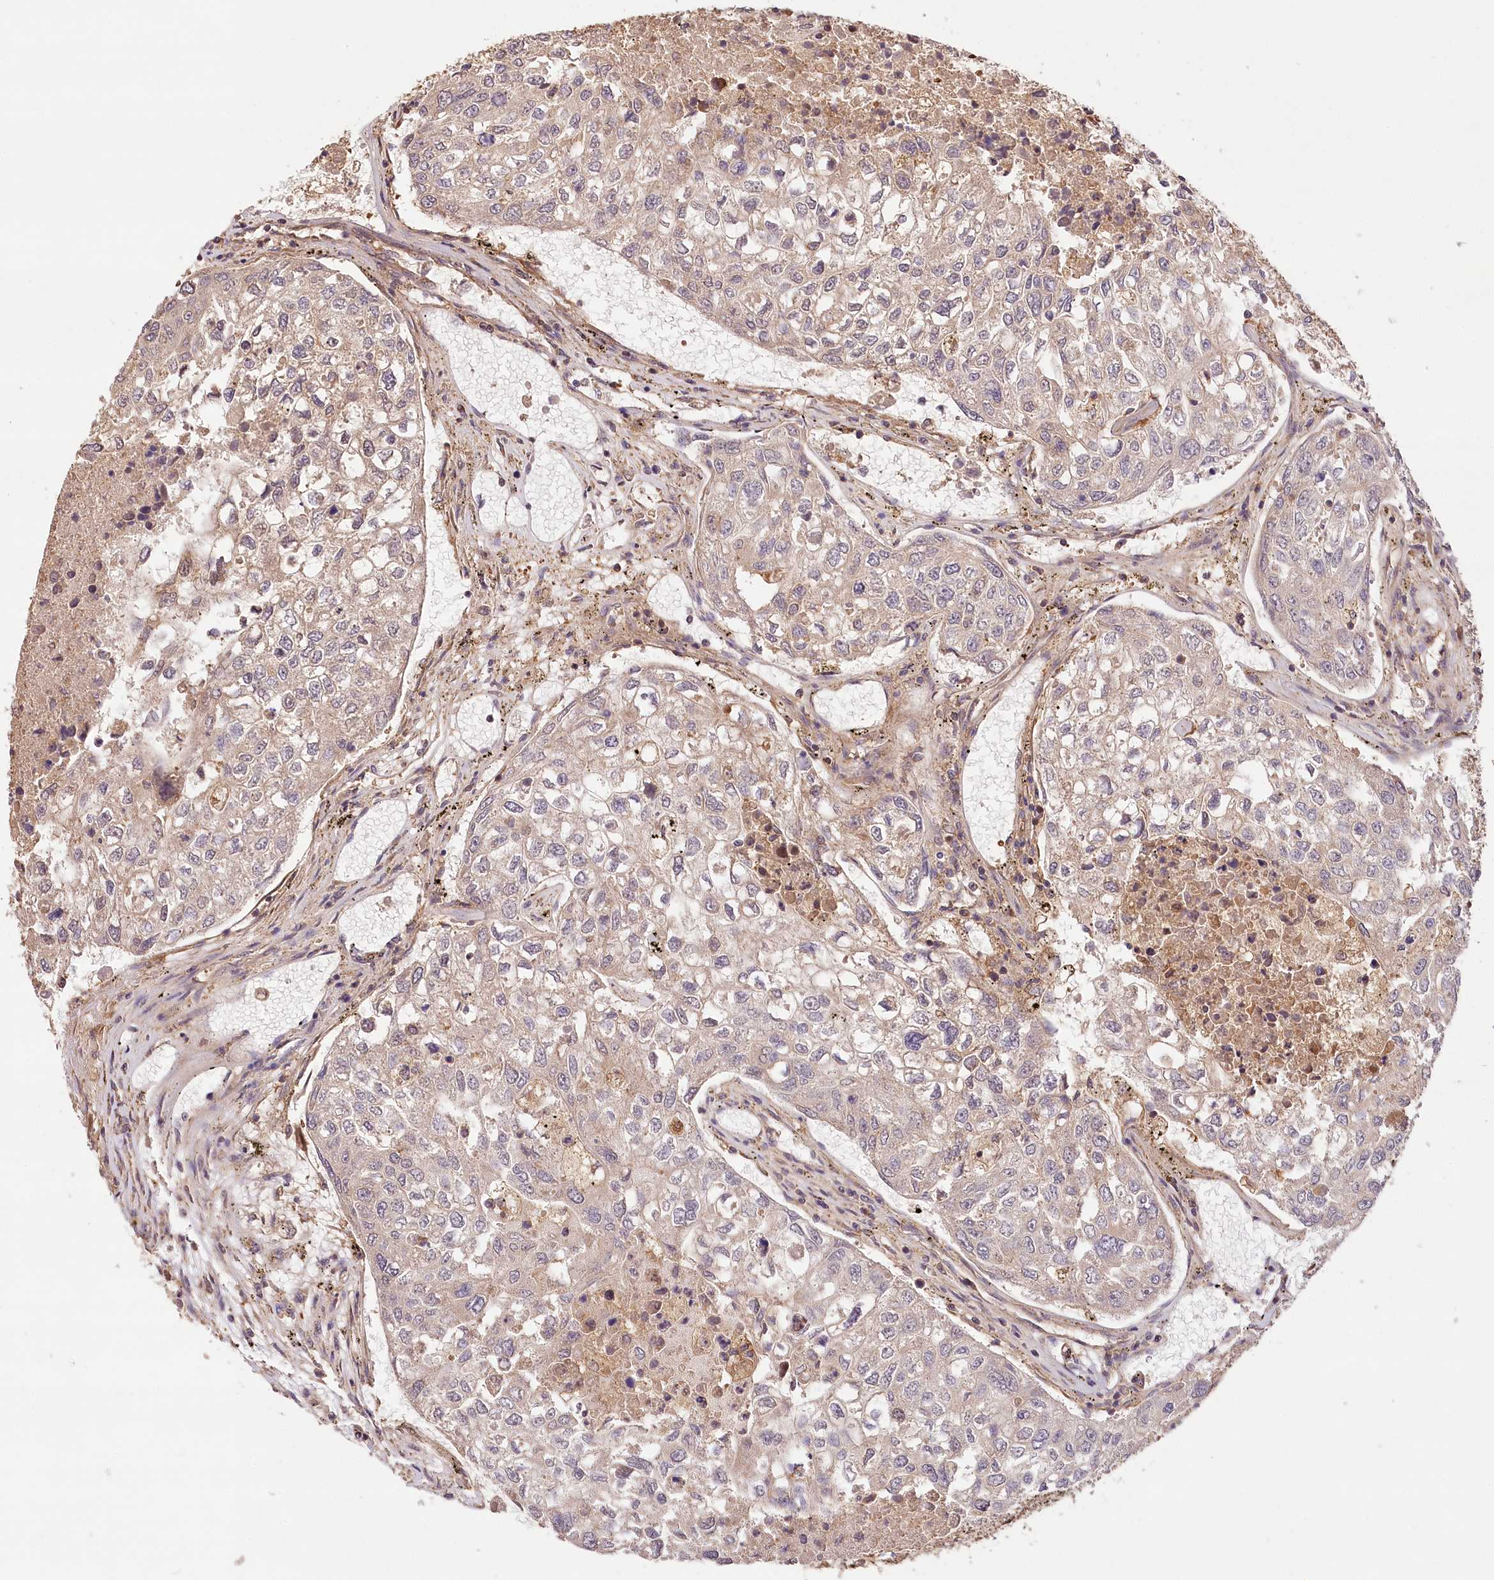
{"staining": {"intensity": "weak", "quantity": "<25%", "location": "cytoplasmic/membranous"}, "tissue": "urothelial cancer", "cell_type": "Tumor cells", "image_type": "cancer", "snomed": [{"axis": "morphology", "description": "Urothelial carcinoma, High grade"}, {"axis": "topography", "description": "Lymph node"}, {"axis": "topography", "description": "Urinary bladder"}], "caption": "IHC of human urothelial cancer demonstrates no positivity in tumor cells.", "gene": "LSS", "patient": {"sex": "male", "age": 51}}